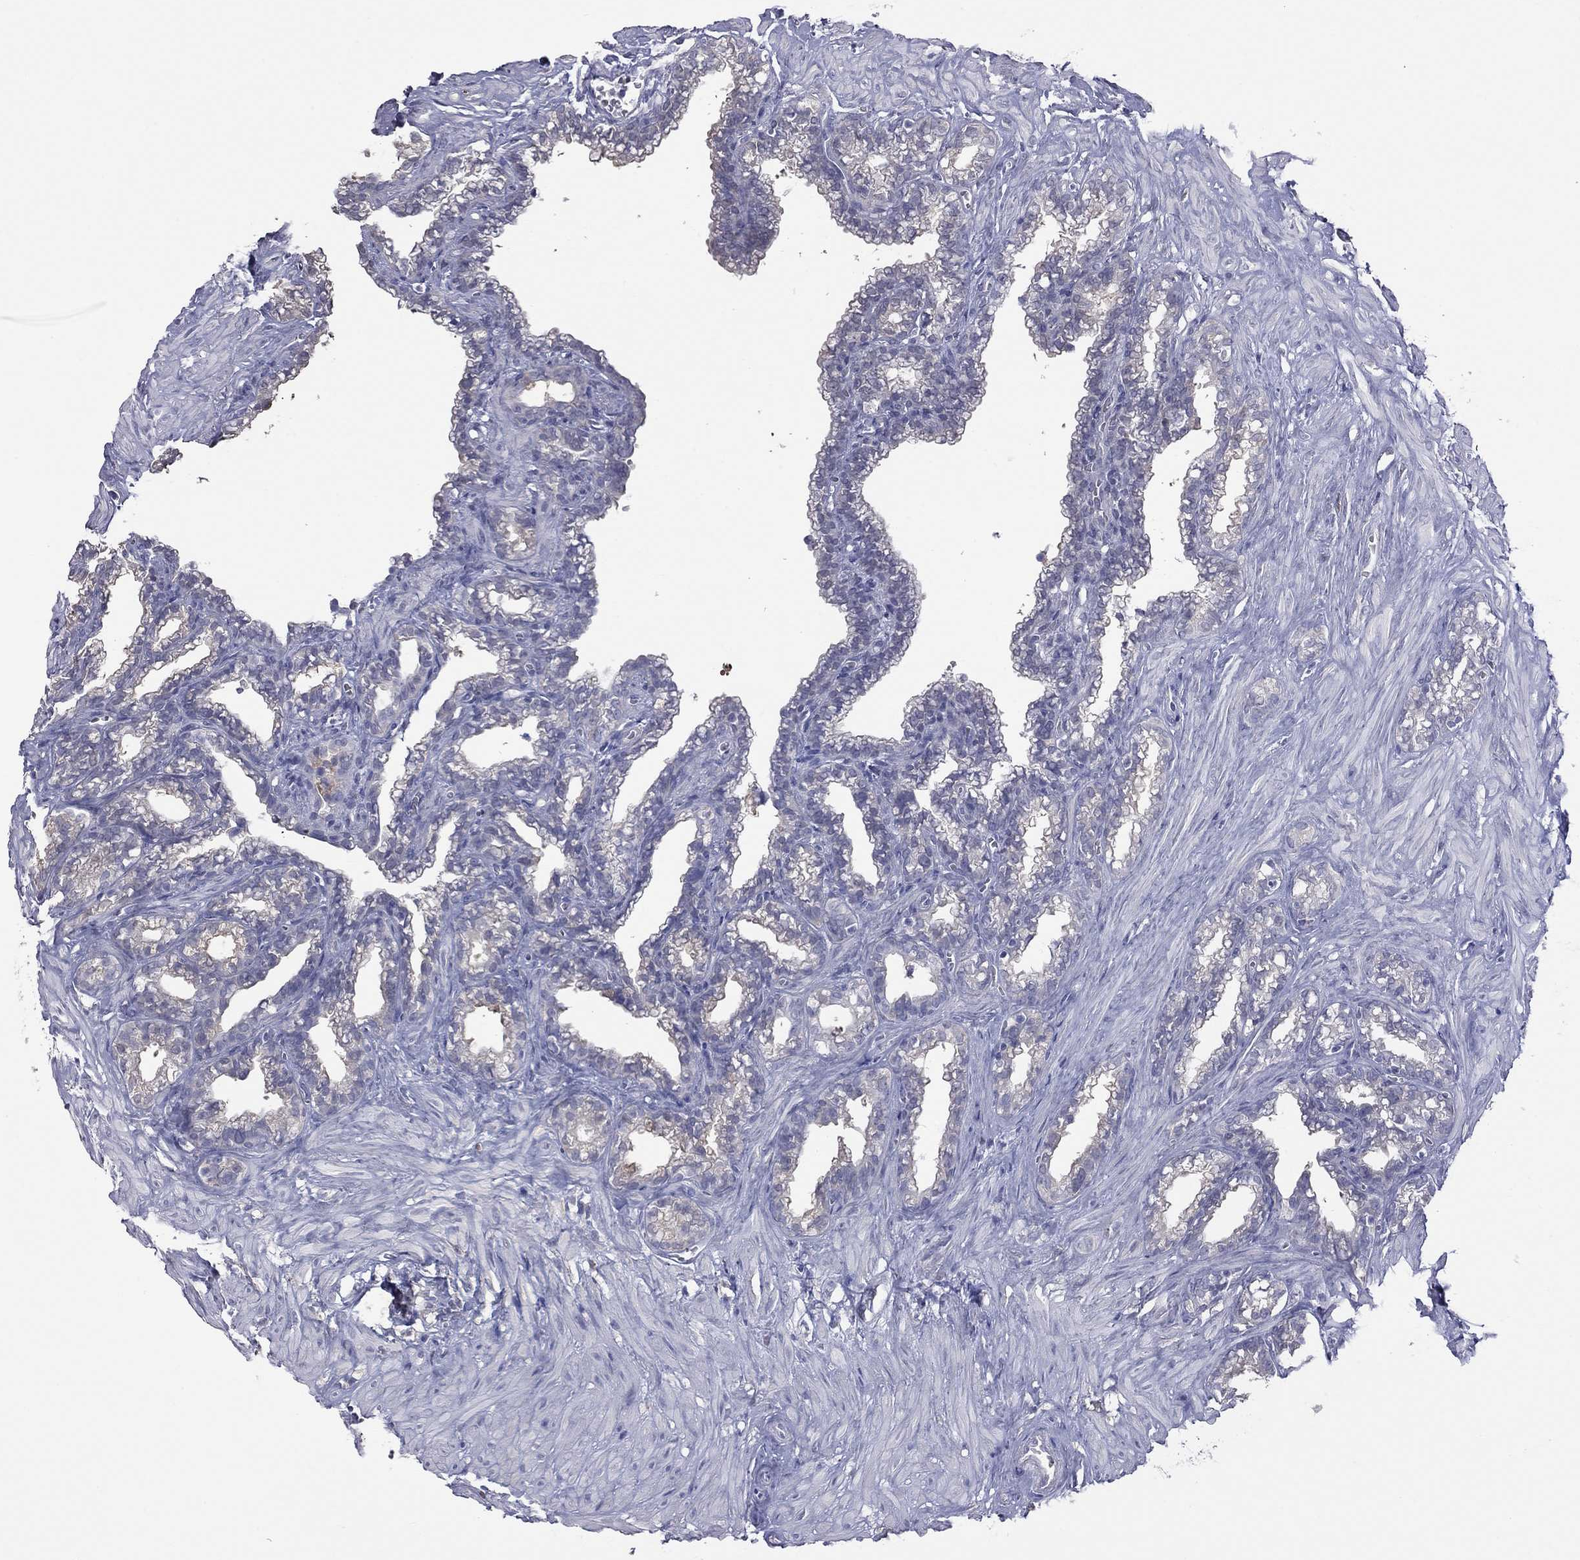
{"staining": {"intensity": "weak", "quantity": "<25%", "location": "cytoplasmic/membranous"}, "tissue": "seminal vesicle", "cell_type": "Glandular cells", "image_type": "normal", "snomed": [{"axis": "morphology", "description": "Normal tissue, NOS"}, {"axis": "morphology", "description": "Urothelial carcinoma, NOS"}, {"axis": "topography", "description": "Urinary bladder"}, {"axis": "topography", "description": "Seminal veicle"}], "caption": "An IHC micrograph of benign seminal vesicle is shown. There is no staining in glandular cells of seminal vesicle. (Stains: DAB (3,3'-diaminobenzidine) immunohistochemistry (IHC) with hematoxylin counter stain, Microscopy: brightfield microscopy at high magnification).", "gene": "HYLS1", "patient": {"sex": "male", "age": 76}}